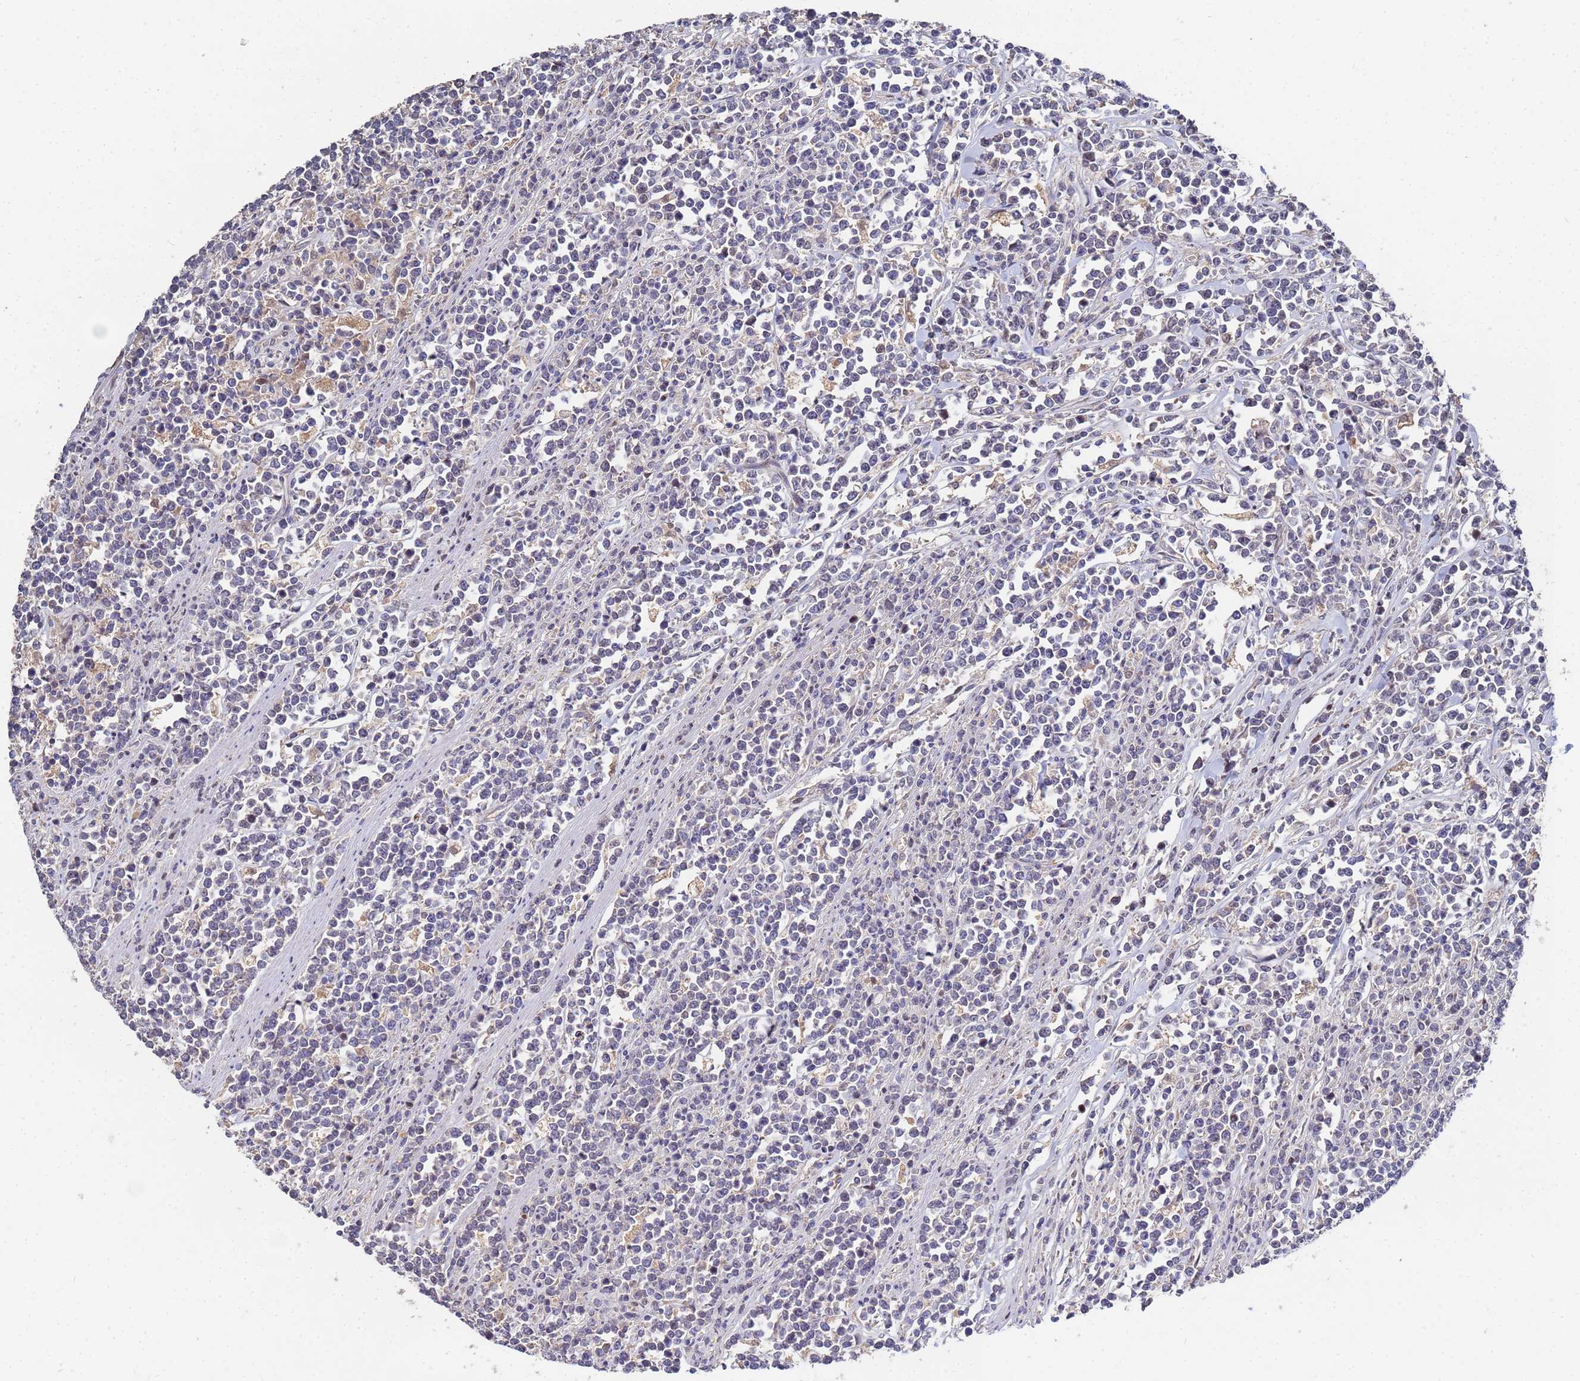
{"staining": {"intensity": "negative", "quantity": "none", "location": "none"}, "tissue": "lymphoma", "cell_type": "Tumor cells", "image_type": "cancer", "snomed": [{"axis": "morphology", "description": "Malignant lymphoma, non-Hodgkin's type, High grade"}, {"axis": "topography", "description": "Small intestine"}], "caption": "DAB (3,3'-diaminobenzidine) immunohistochemical staining of lymphoma reveals no significant expression in tumor cells.", "gene": "TCP10L", "patient": {"sex": "male", "age": 8}}